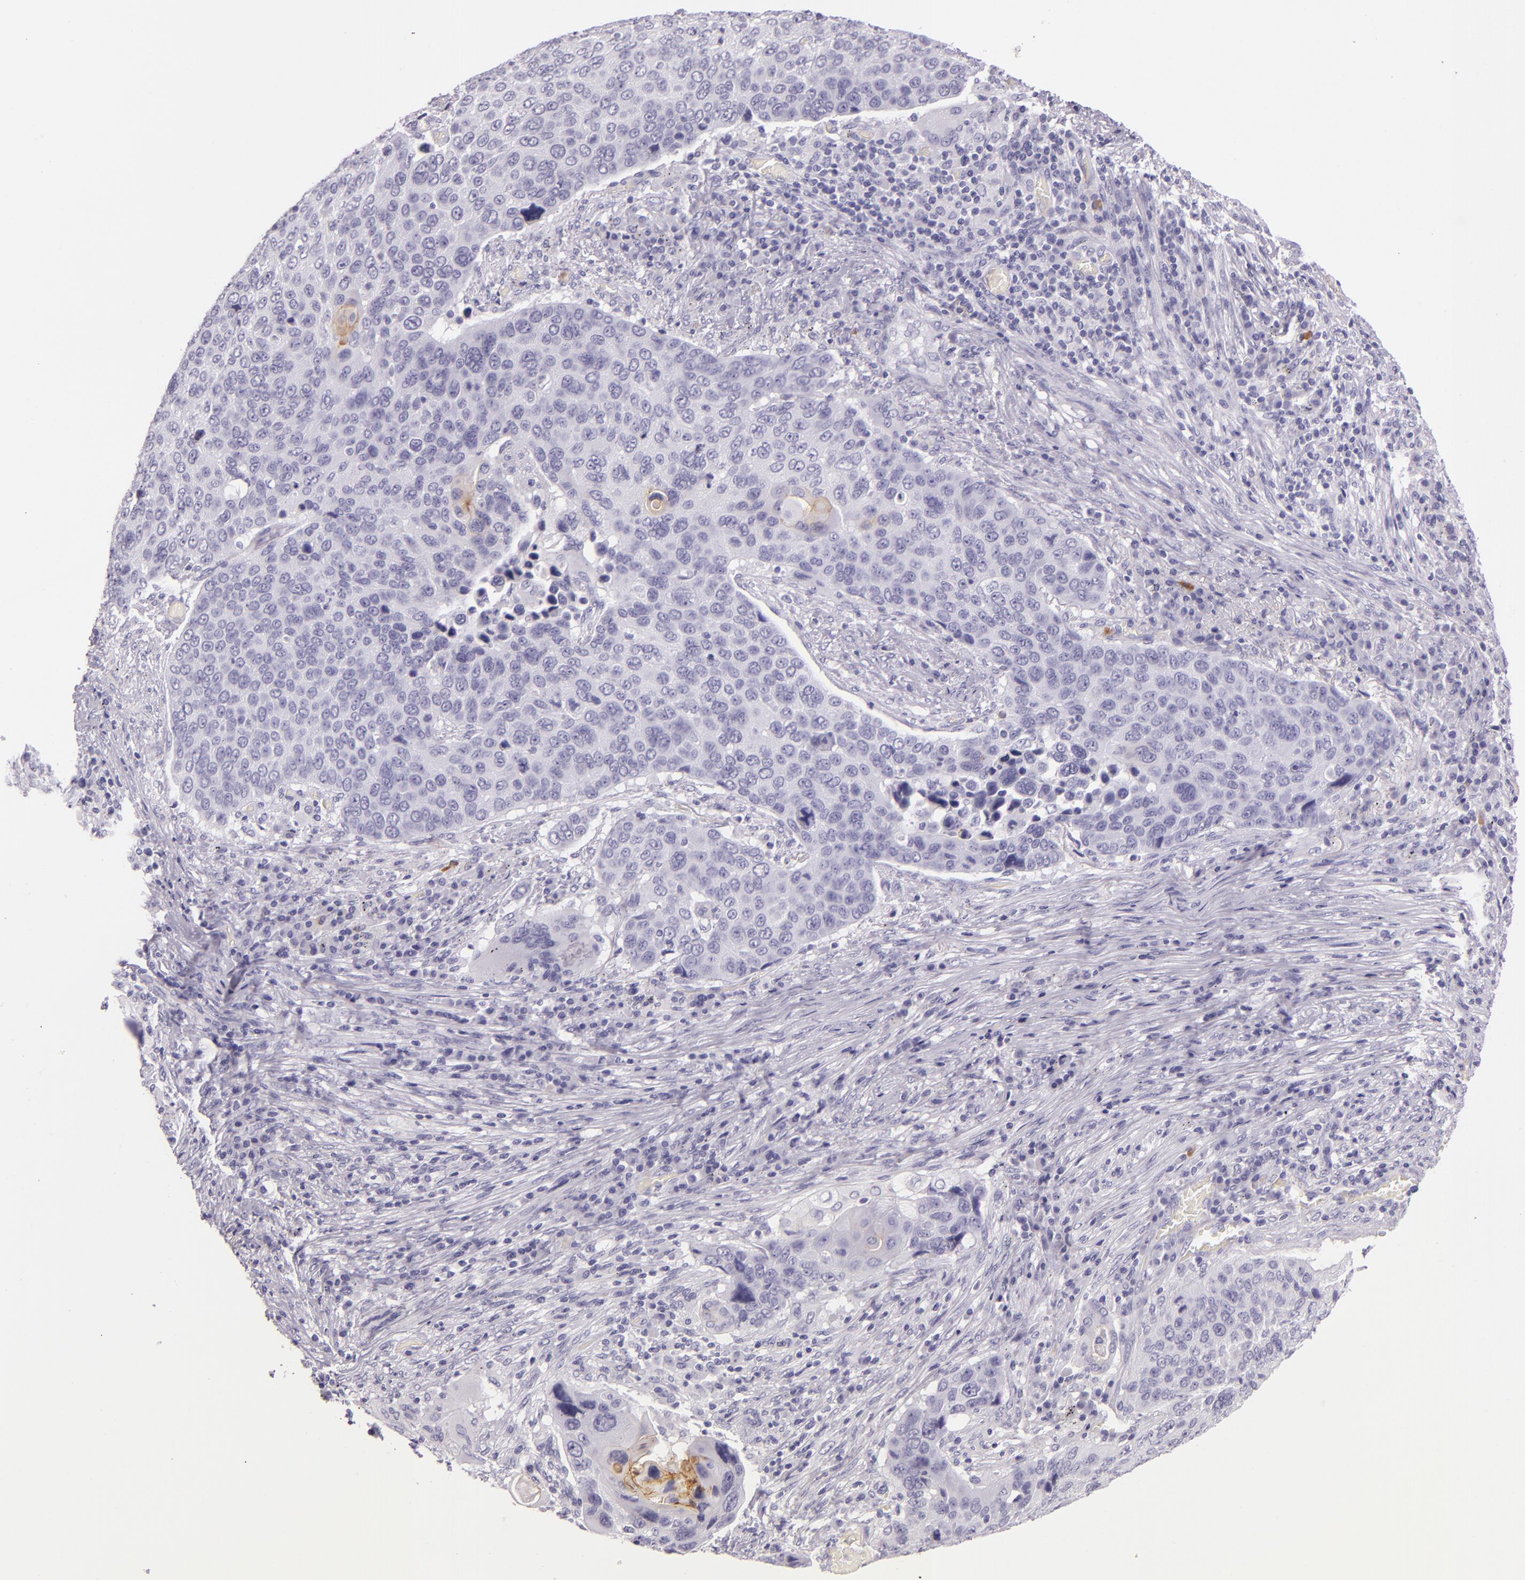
{"staining": {"intensity": "negative", "quantity": "none", "location": "none"}, "tissue": "lung cancer", "cell_type": "Tumor cells", "image_type": "cancer", "snomed": [{"axis": "morphology", "description": "Squamous cell carcinoma, NOS"}, {"axis": "topography", "description": "Lung"}], "caption": "A photomicrograph of squamous cell carcinoma (lung) stained for a protein exhibits no brown staining in tumor cells. (DAB (3,3'-diaminobenzidine) IHC with hematoxylin counter stain).", "gene": "CEACAM1", "patient": {"sex": "male", "age": 68}}